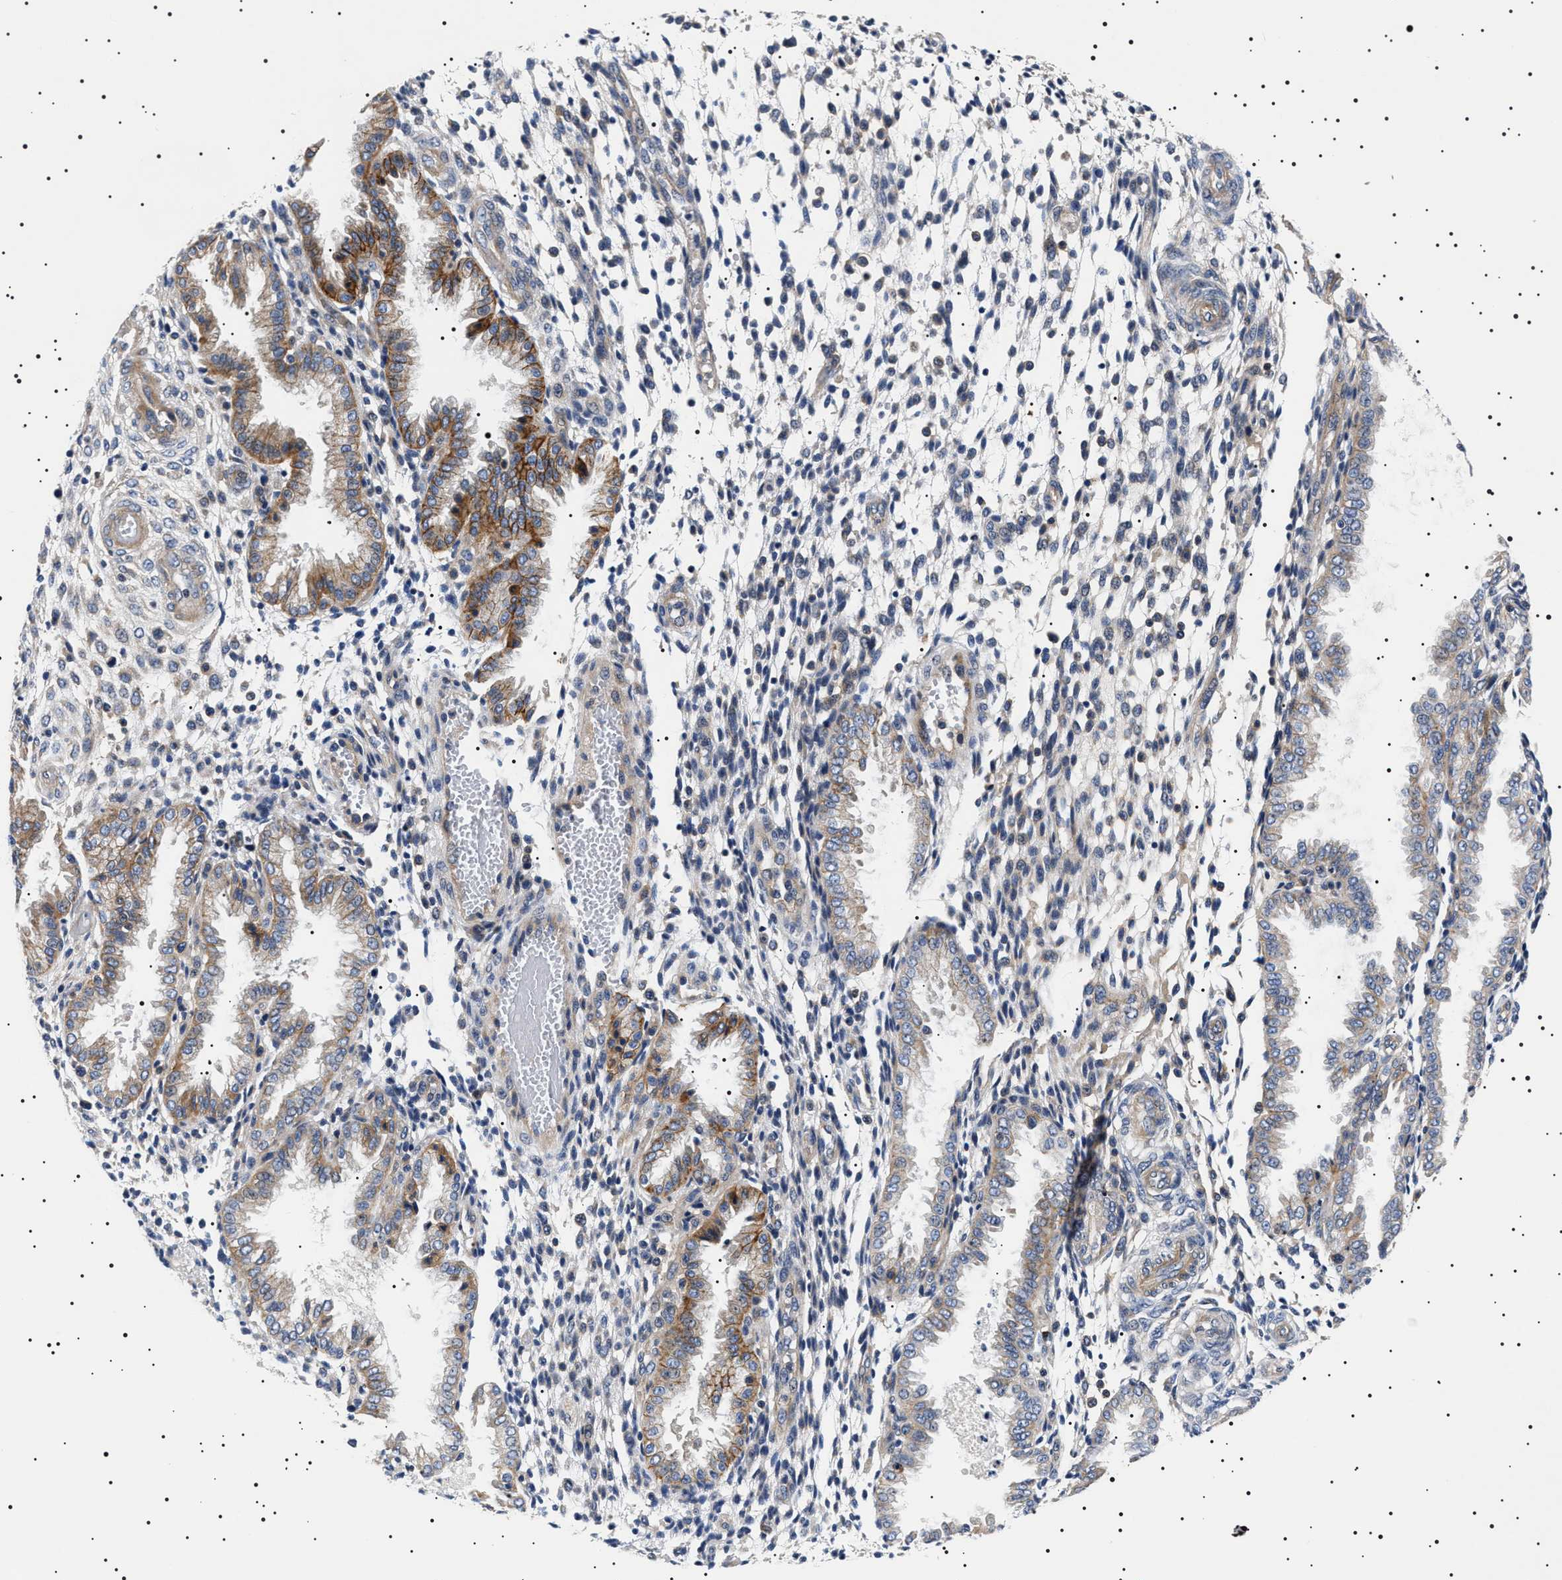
{"staining": {"intensity": "negative", "quantity": "none", "location": "none"}, "tissue": "endometrium", "cell_type": "Cells in endometrial stroma", "image_type": "normal", "snomed": [{"axis": "morphology", "description": "Normal tissue, NOS"}, {"axis": "topography", "description": "Endometrium"}], "caption": "Immunohistochemistry (IHC) histopathology image of unremarkable endometrium: human endometrium stained with DAB demonstrates no significant protein expression in cells in endometrial stroma. (DAB (3,3'-diaminobenzidine) immunohistochemistry visualized using brightfield microscopy, high magnification).", "gene": "SLC4A7", "patient": {"sex": "female", "age": 33}}